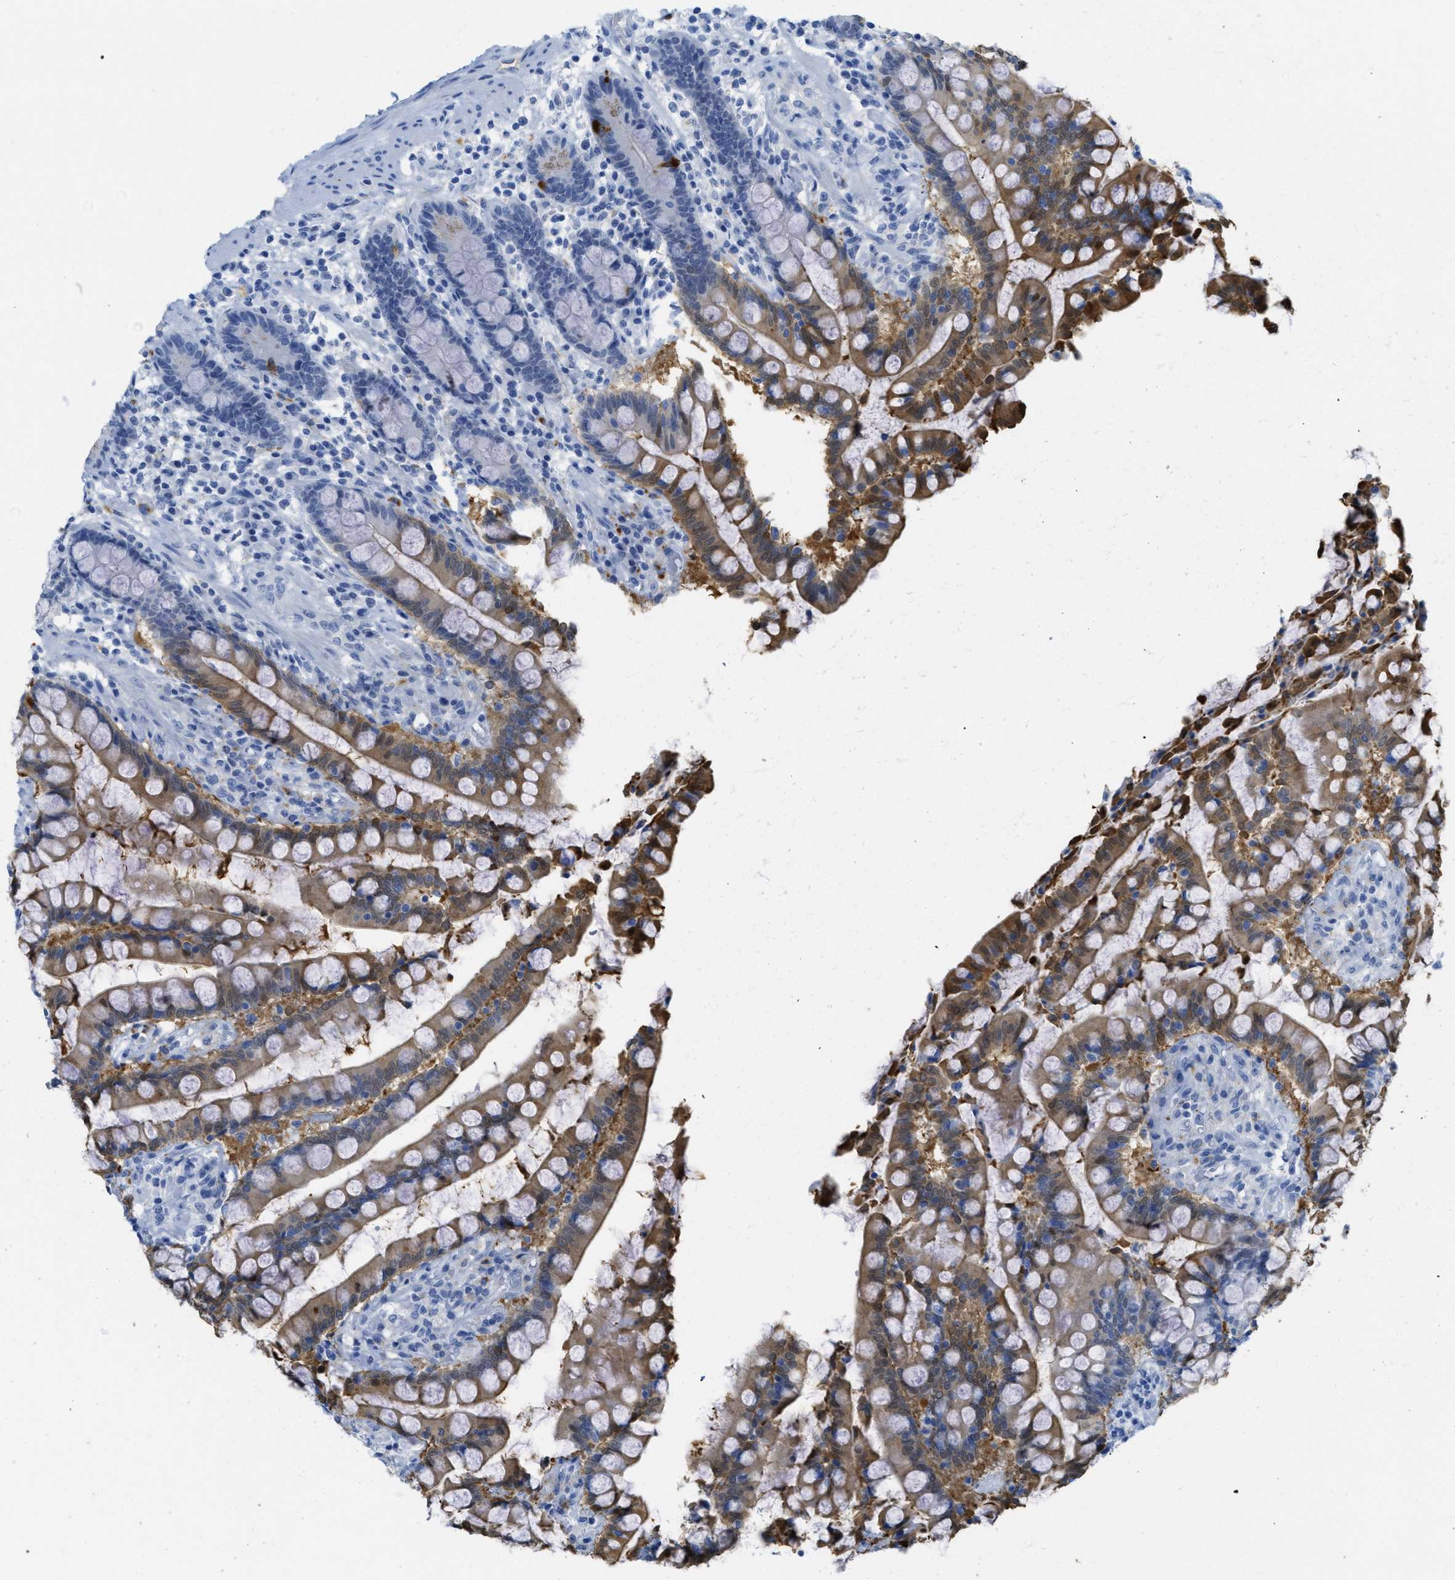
{"staining": {"intensity": "negative", "quantity": "none", "location": "none"}, "tissue": "colon", "cell_type": "Endothelial cells", "image_type": "normal", "snomed": [{"axis": "morphology", "description": "Normal tissue, NOS"}, {"axis": "topography", "description": "Colon"}], "caption": "A high-resolution histopathology image shows immunohistochemistry staining of unremarkable colon, which reveals no significant expression in endothelial cells. (DAB IHC with hematoxylin counter stain).", "gene": "WDR4", "patient": {"sex": "male", "age": 73}}